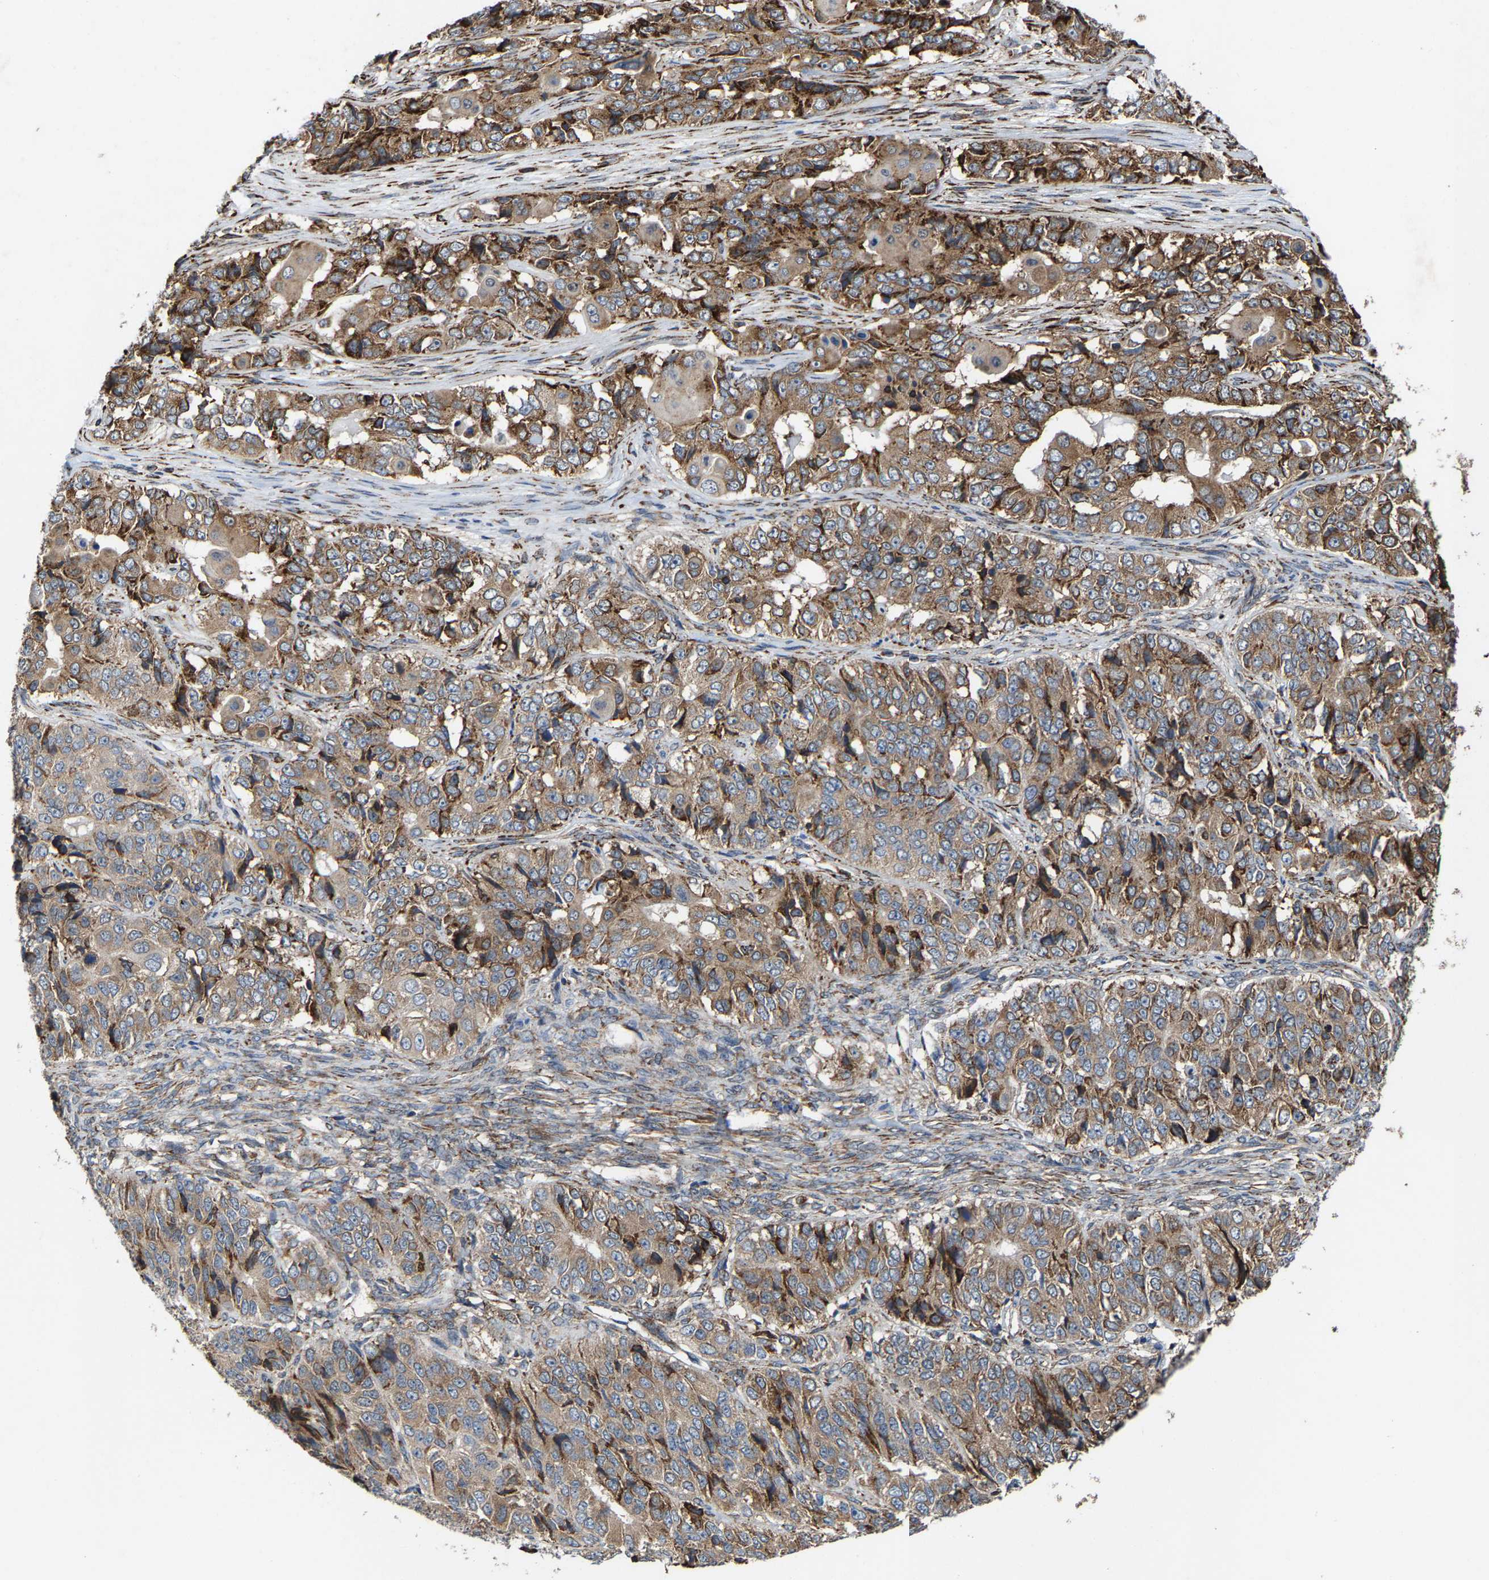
{"staining": {"intensity": "moderate", "quantity": ">75%", "location": "cytoplasmic/membranous"}, "tissue": "ovarian cancer", "cell_type": "Tumor cells", "image_type": "cancer", "snomed": [{"axis": "morphology", "description": "Carcinoma, endometroid"}, {"axis": "topography", "description": "Ovary"}], "caption": "Protein expression analysis of ovarian endometroid carcinoma shows moderate cytoplasmic/membranous positivity in about >75% of tumor cells.", "gene": "FGD3", "patient": {"sex": "female", "age": 51}}